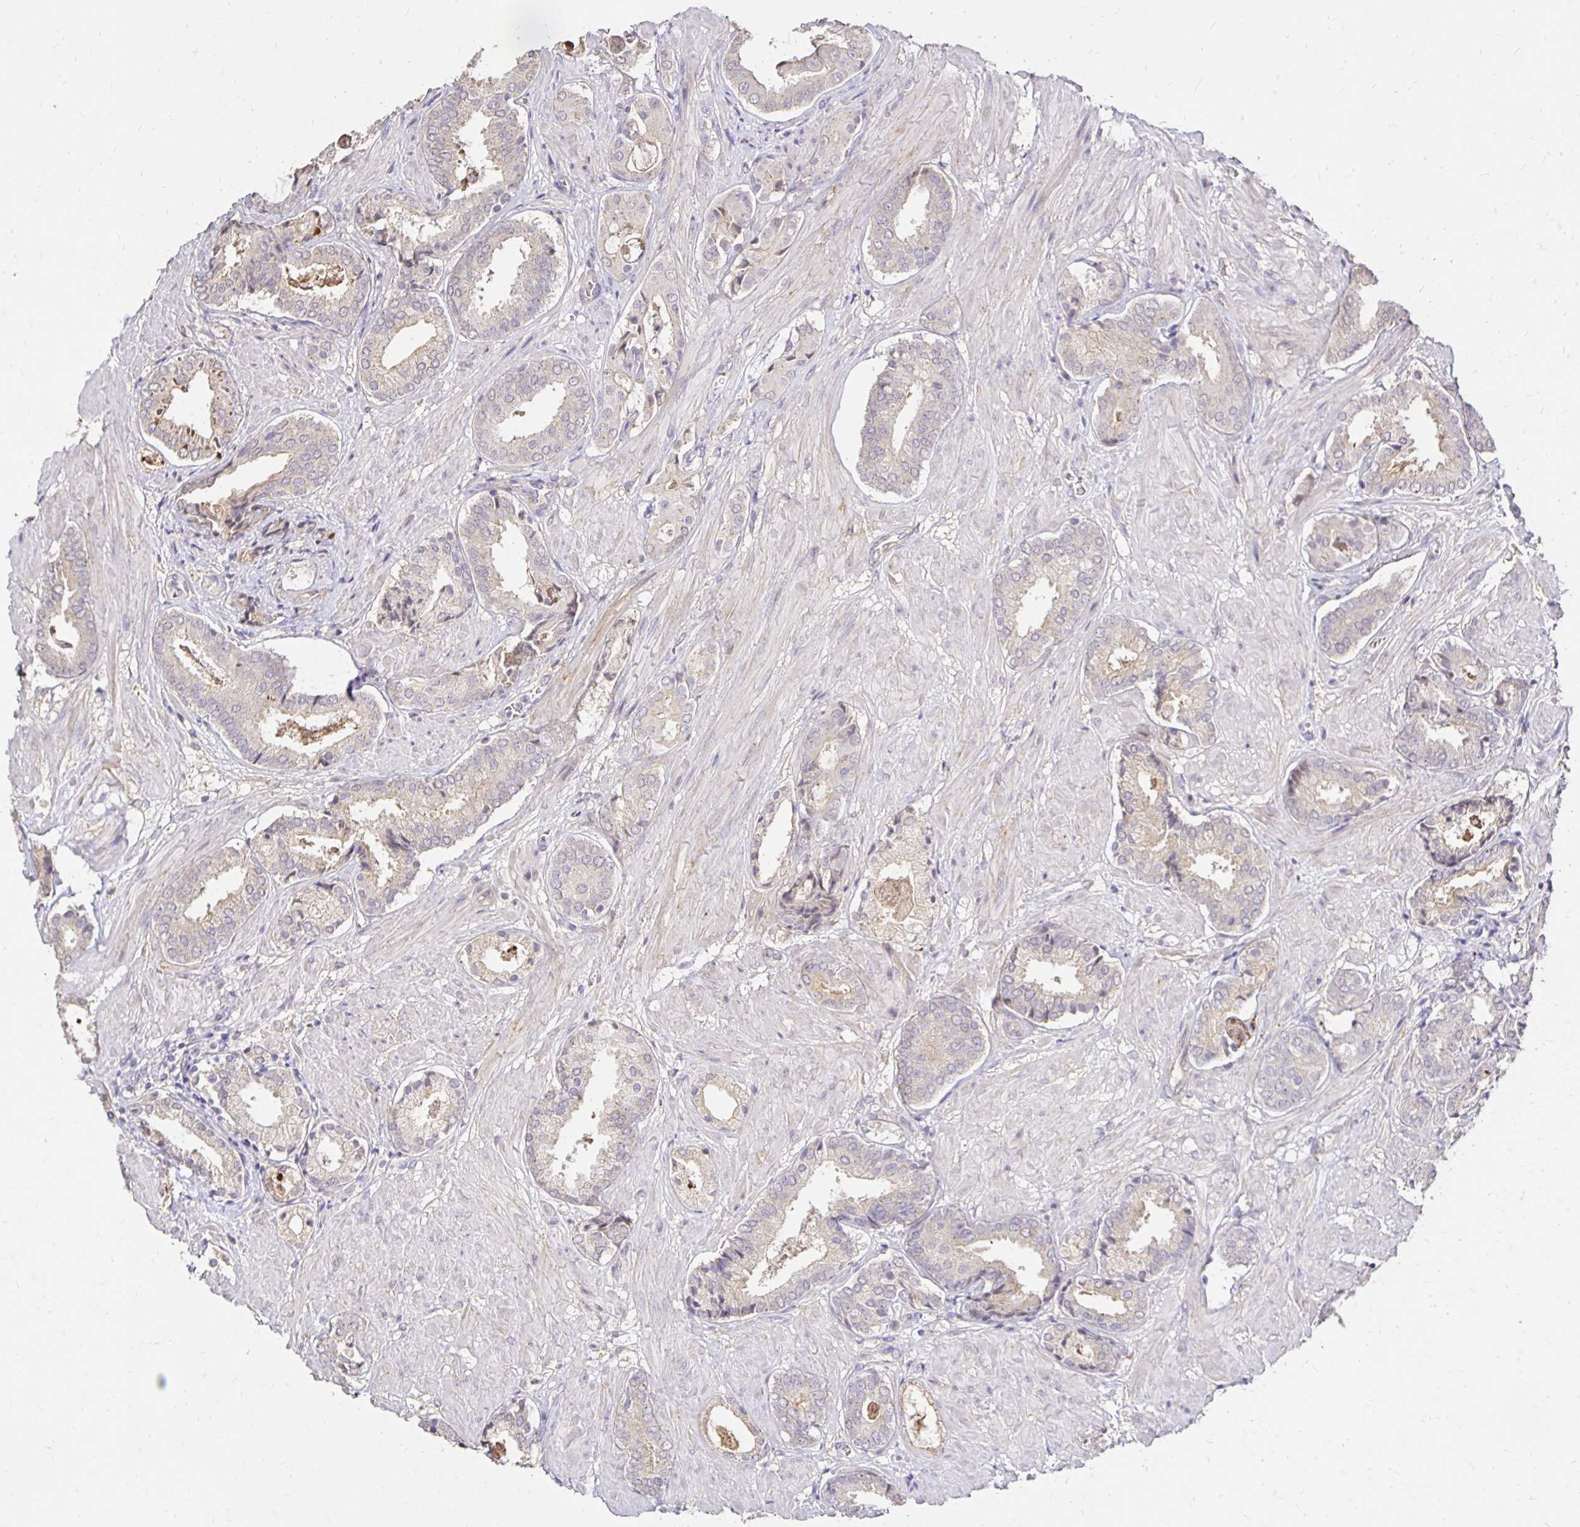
{"staining": {"intensity": "negative", "quantity": "none", "location": "none"}, "tissue": "prostate cancer", "cell_type": "Tumor cells", "image_type": "cancer", "snomed": [{"axis": "morphology", "description": "Adenocarcinoma, High grade"}, {"axis": "topography", "description": "Prostate"}], "caption": "There is no significant positivity in tumor cells of high-grade adenocarcinoma (prostate). Brightfield microscopy of immunohistochemistry stained with DAB (brown) and hematoxylin (blue), captured at high magnification.", "gene": "PNPLA3", "patient": {"sex": "male", "age": 56}}